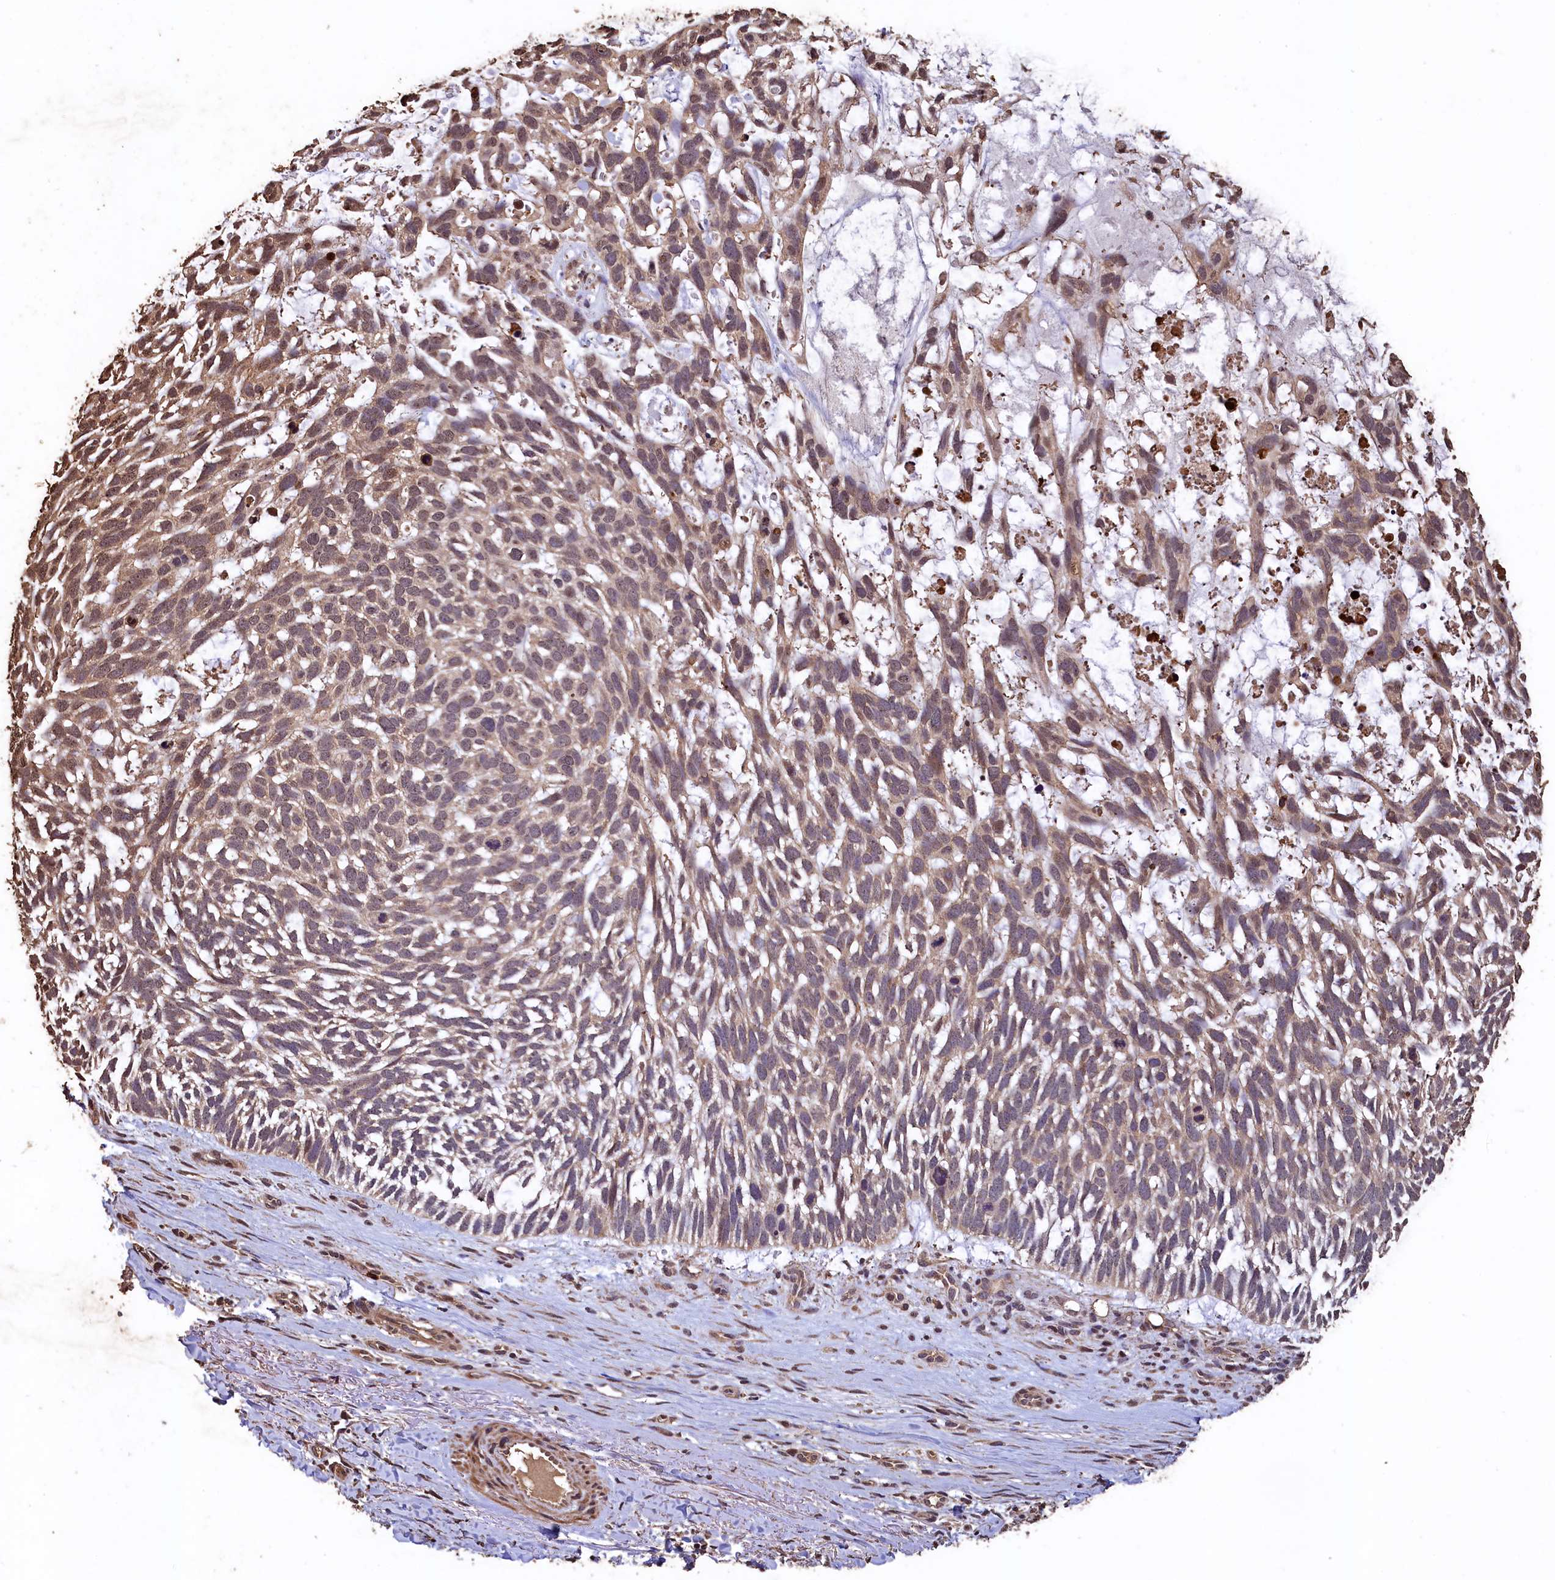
{"staining": {"intensity": "weak", "quantity": ">75%", "location": "cytoplasmic/membranous,nuclear"}, "tissue": "skin cancer", "cell_type": "Tumor cells", "image_type": "cancer", "snomed": [{"axis": "morphology", "description": "Basal cell carcinoma"}, {"axis": "topography", "description": "Skin"}], "caption": "An image of basal cell carcinoma (skin) stained for a protein exhibits weak cytoplasmic/membranous and nuclear brown staining in tumor cells.", "gene": "CEP57L1", "patient": {"sex": "male", "age": 88}}